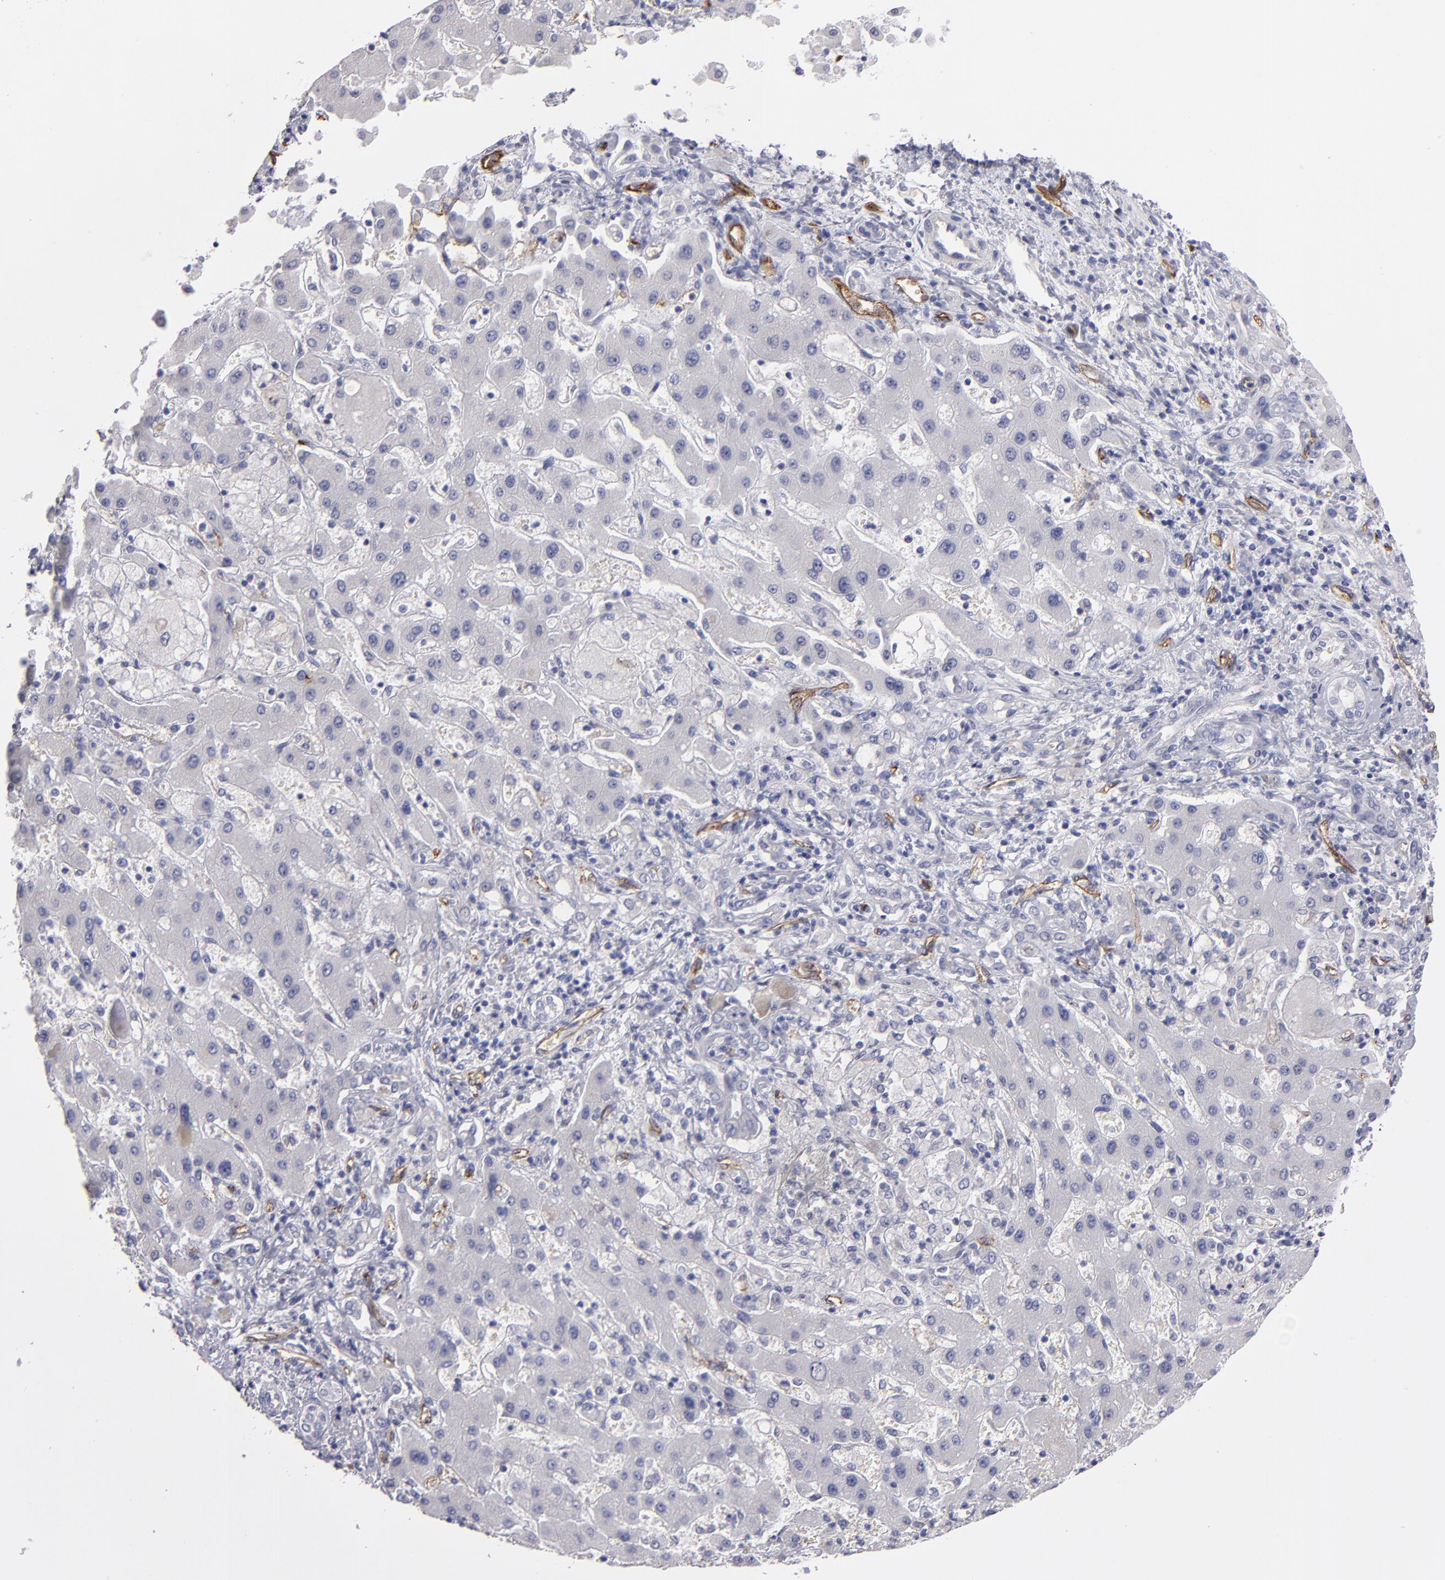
{"staining": {"intensity": "negative", "quantity": "none", "location": "none"}, "tissue": "liver cancer", "cell_type": "Tumor cells", "image_type": "cancer", "snomed": [{"axis": "morphology", "description": "Cholangiocarcinoma"}, {"axis": "topography", "description": "Liver"}], "caption": "Immunohistochemistry (IHC) histopathology image of liver cancer (cholangiocarcinoma) stained for a protein (brown), which reveals no positivity in tumor cells.", "gene": "PLVAP", "patient": {"sex": "male", "age": 50}}